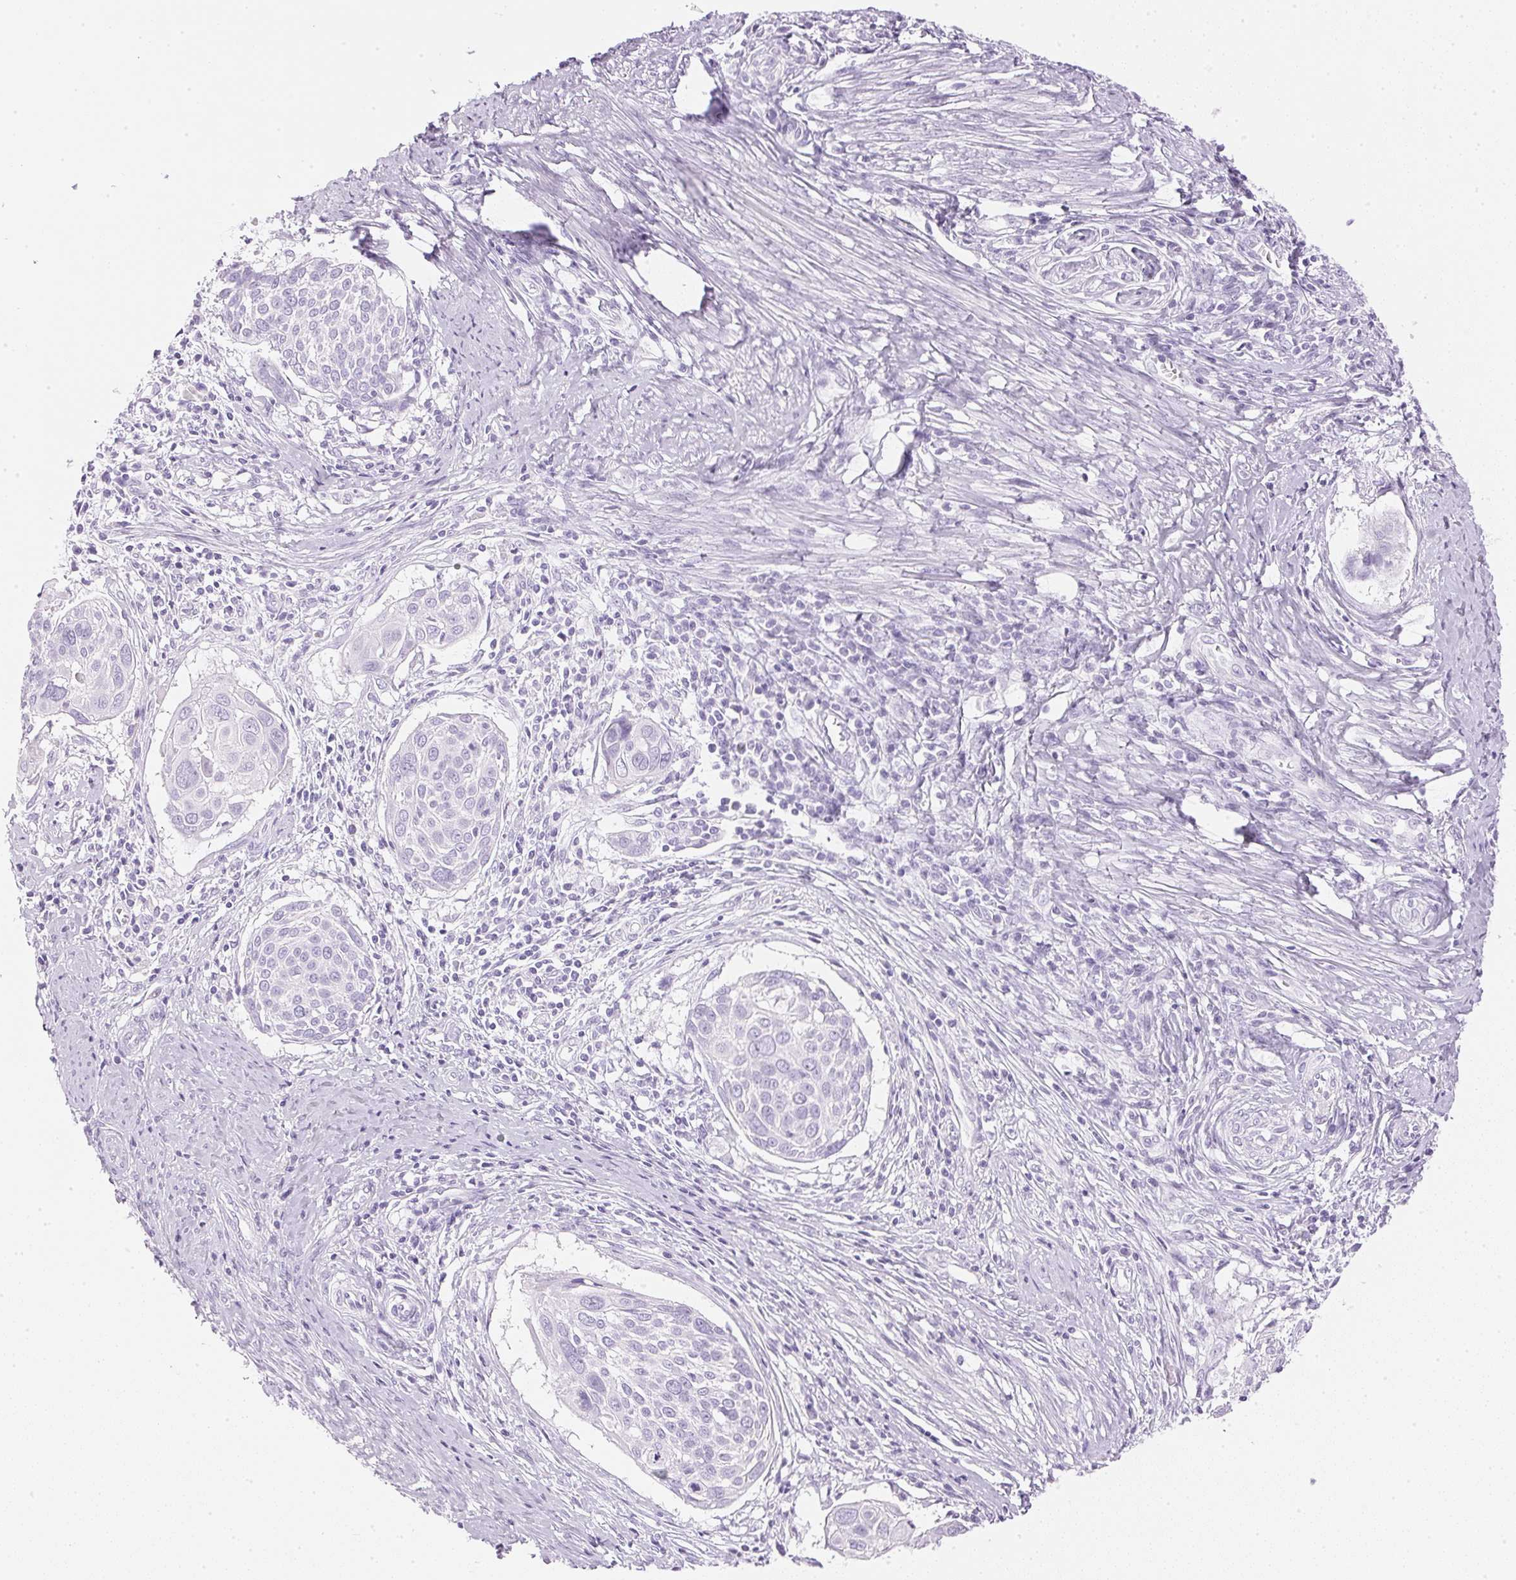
{"staining": {"intensity": "negative", "quantity": "none", "location": "none"}, "tissue": "cervical cancer", "cell_type": "Tumor cells", "image_type": "cancer", "snomed": [{"axis": "morphology", "description": "Squamous cell carcinoma, NOS"}, {"axis": "topography", "description": "Cervix"}], "caption": "High power microscopy histopathology image of an immunohistochemistry (IHC) photomicrograph of squamous cell carcinoma (cervical), revealing no significant positivity in tumor cells. The staining is performed using DAB (3,3'-diaminobenzidine) brown chromogen with nuclei counter-stained in using hematoxylin.", "gene": "IGFBP1", "patient": {"sex": "female", "age": 39}}